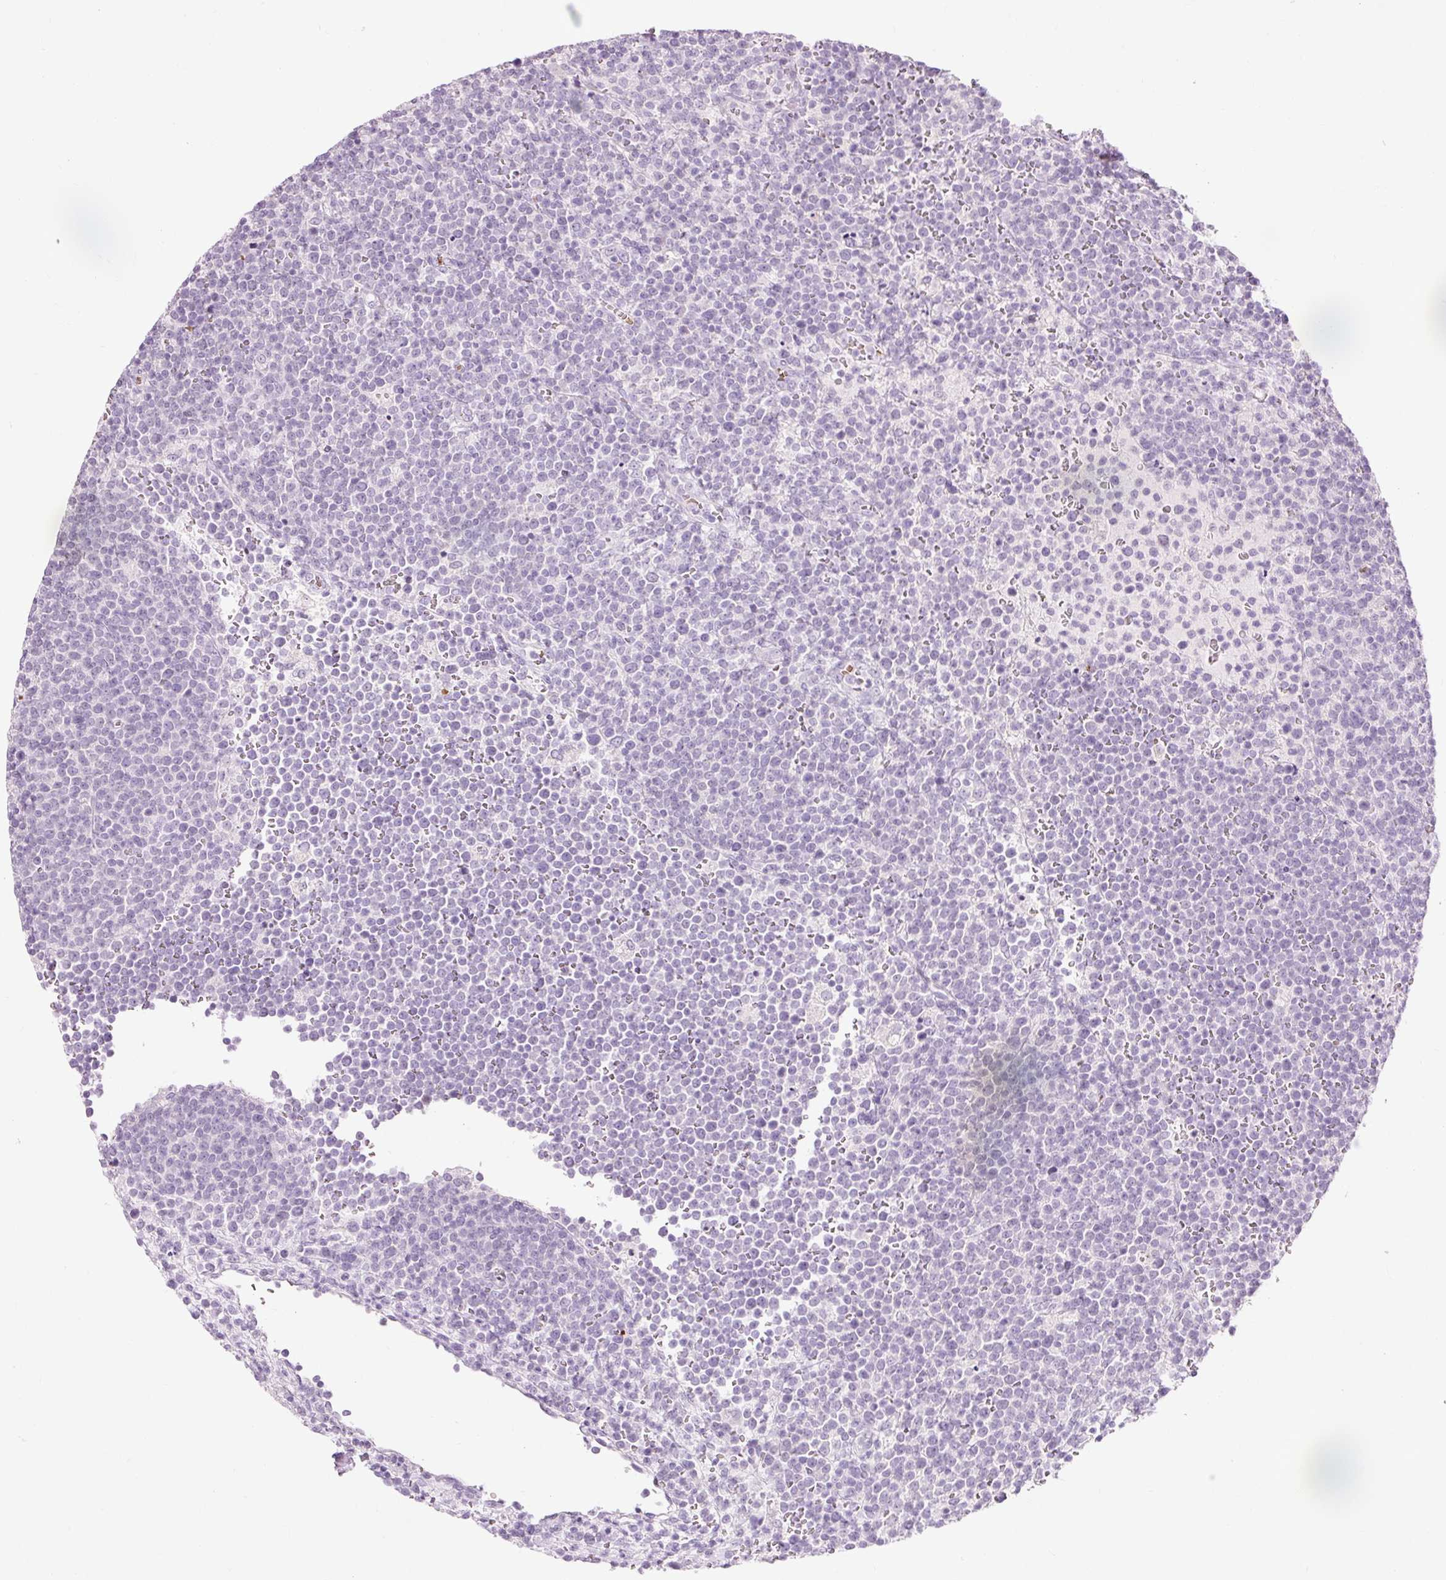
{"staining": {"intensity": "negative", "quantity": "none", "location": "none"}, "tissue": "lymphoma", "cell_type": "Tumor cells", "image_type": "cancer", "snomed": [{"axis": "morphology", "description": "Malignant lymphoma, non-Hodgkin's type, High grade"}, {"axis": "topography", "description": "Lymph node"}], "caption": "An immunohistochemistry image of lymphoma is shown. There is no staining in tumor cells of lymphoma.", "gene": "DHRS11", "patient": {"sex": "male", "age": 61}}